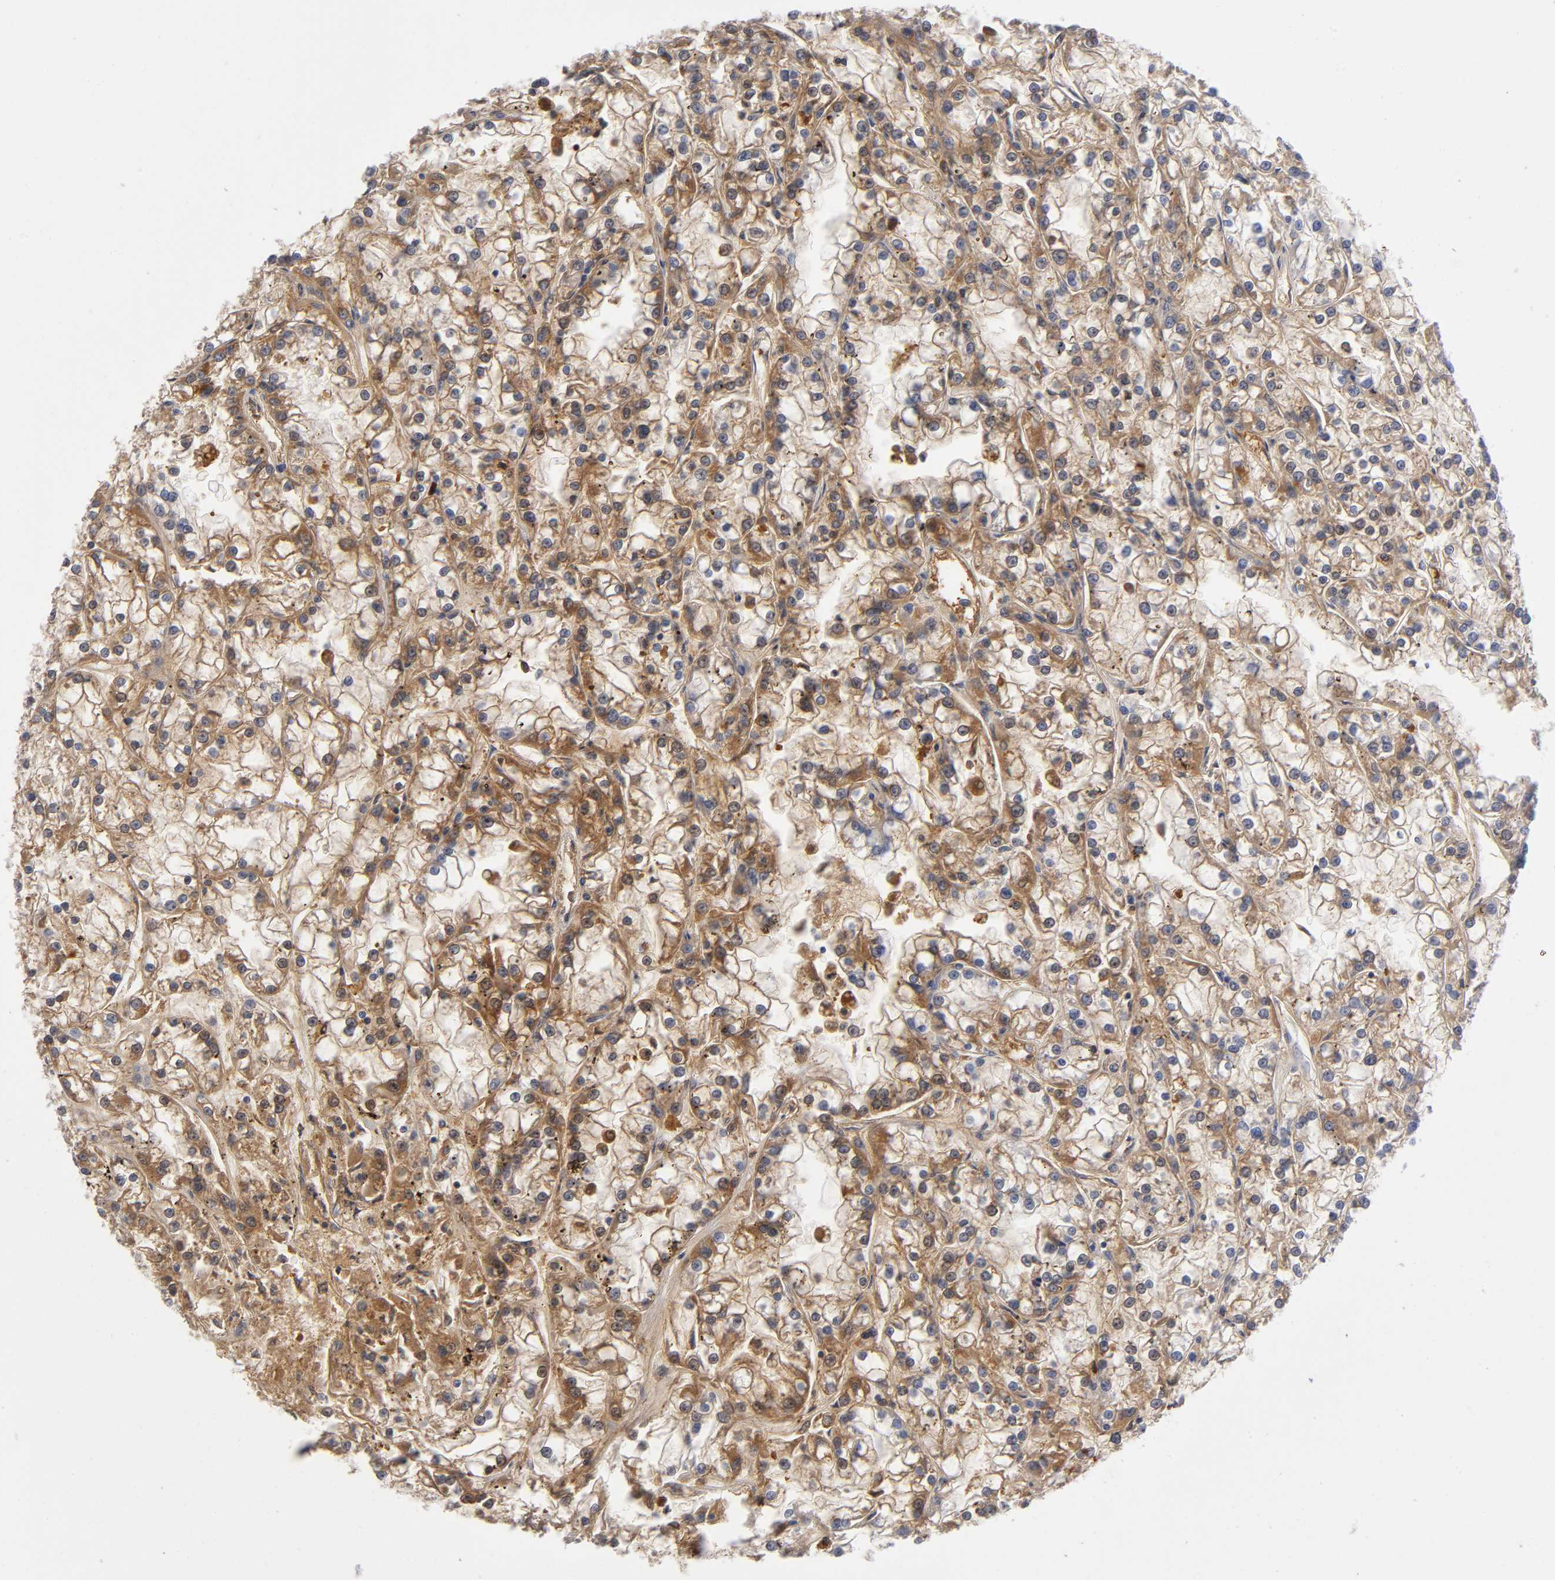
{"staining": {"intensity": "moderate", "quantity": ">75%", "location": "cytoplasmic/membranous"}, "tissue": "renal cancer", "cell_type": "Tumor cells", "image_type": "cancer", "snomed": [{"axis": "morphology", "description": "Adenocarcinoma, NOS"}, {"axis": "topography", "description": "Kidney"}], "caption": "Renal cancer (adenocarcinoma) was stained to show a protein in brown. There is medium levels of moderate cytoplasmic/membranous expression in about >75% of tumor cells. The staining is performed using DAB brown chromogen to label protein expression. The nuclei are counter-stained blue using hematoxylin.", "gene": "NOVA1", "patient": {"sex": "female", "age": 52}}